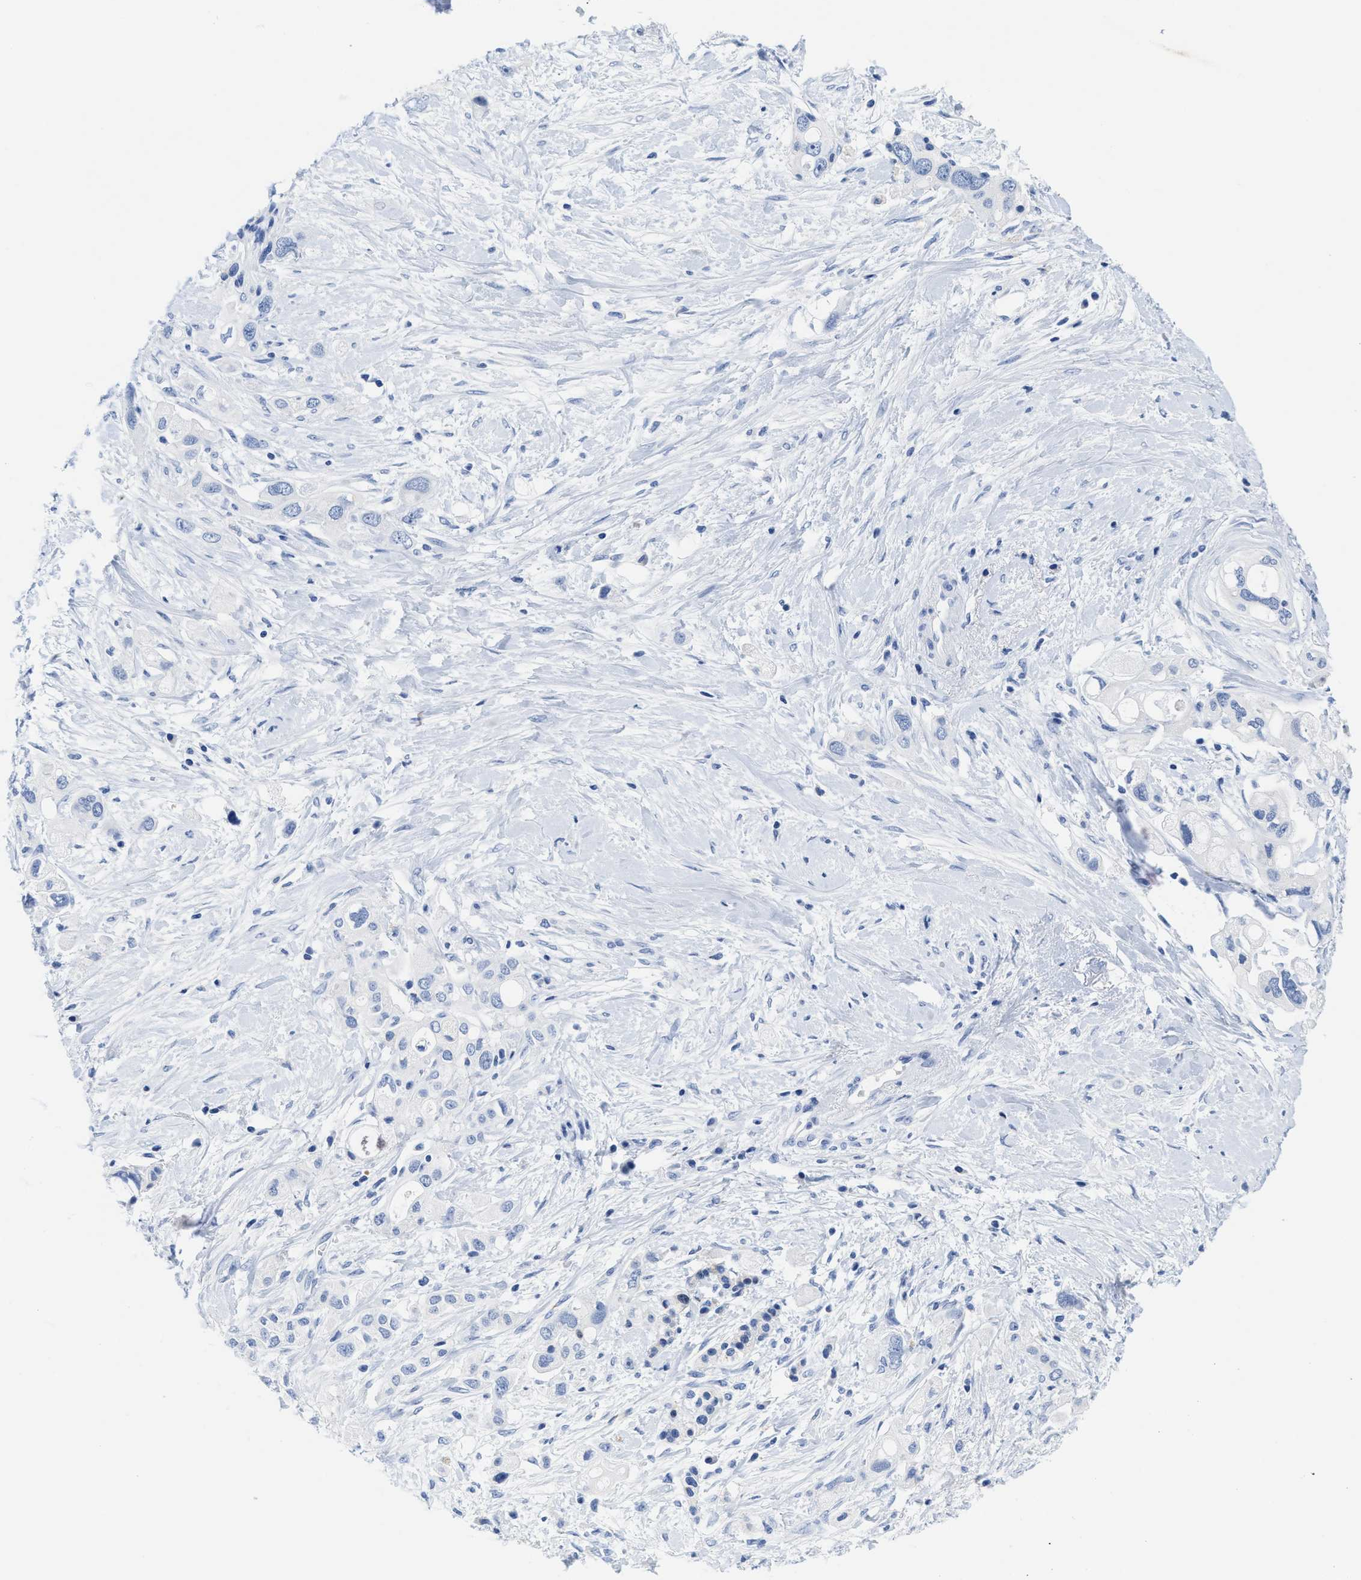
{"staining": {"intensity": "negative", "quantity": "none", "location": "none"}, "tissue": "pancreatic cancer", "cell_type": "Tumor cells", "image_type": "cancer", "snomed": [{"axis": "morphology", "description": "Adenocarcinoma, NOS"}, {"axis": "topography", "description": "Pancreas"}], "caption": "Tumor cells are negative for protein expression in human pancreatic cancer (adenocarcinoma).", "gene": "TTC3", "patient": {"sex": "female", "age": 56}}